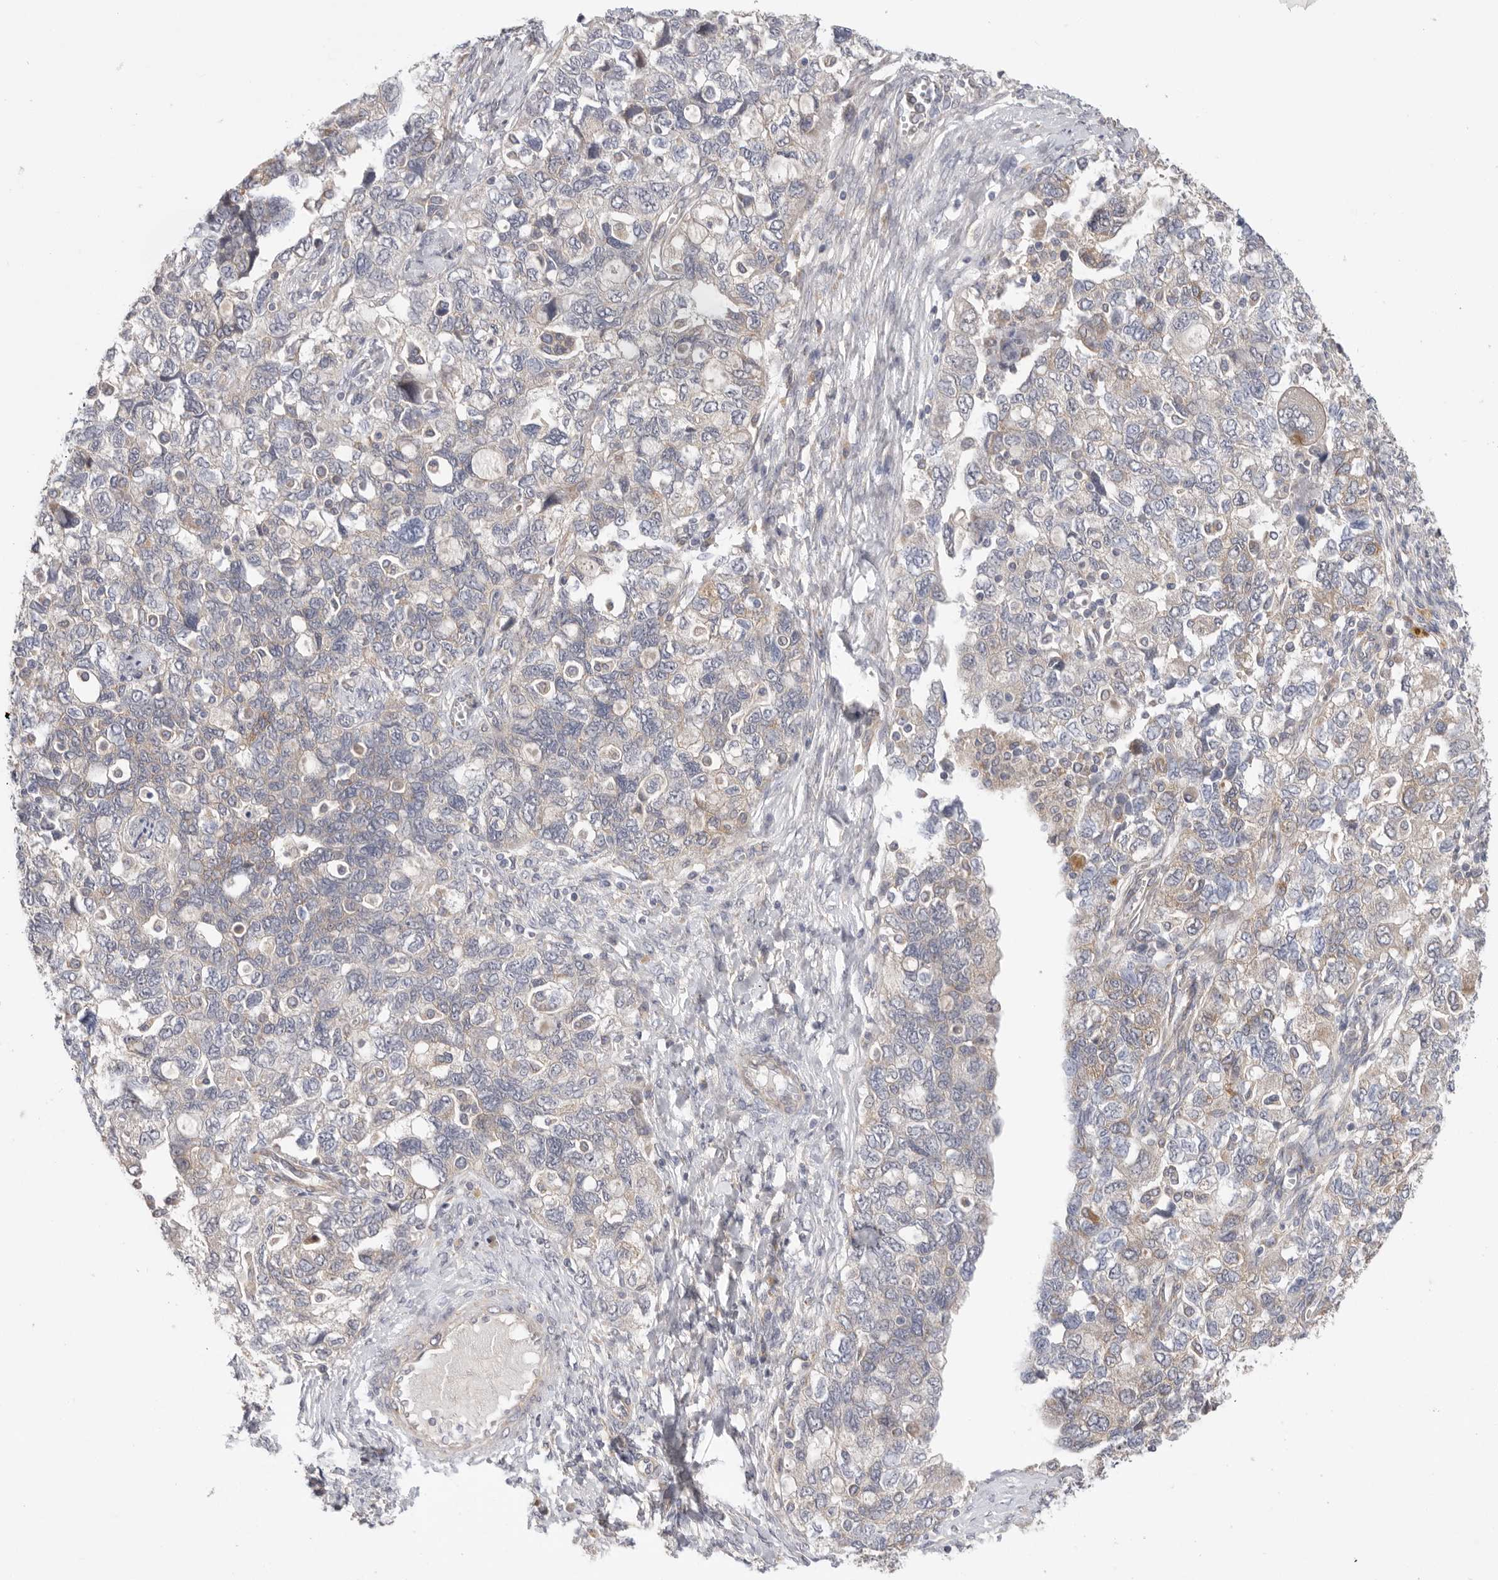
{"staining": {"intensity": "weak", "quantity": "25%-75%", "location": "cytoplasmic/membranous"}, "tissue": "ovarian cancer", "cell_type": "Tumor cells", "image_type": "cancer", "snomed": [{"axis": "morphology", "description": "Carcinoma, NOS"}, {"axis": "morphology", "description": "Cystadenocarcinoma, serous, NOS"}, {"axis": "topography", "description": "Ovary"}], "caption": "Ovarian serous cystadenocarcinoma stained with IHC reveals weak cytoplasmic/membranous staining in approximately 25%-75% of tumor cells. Nuclei are stained in blue.", "gene": "MTFR1L", "patient": {"sex": "female", "age": 69}}